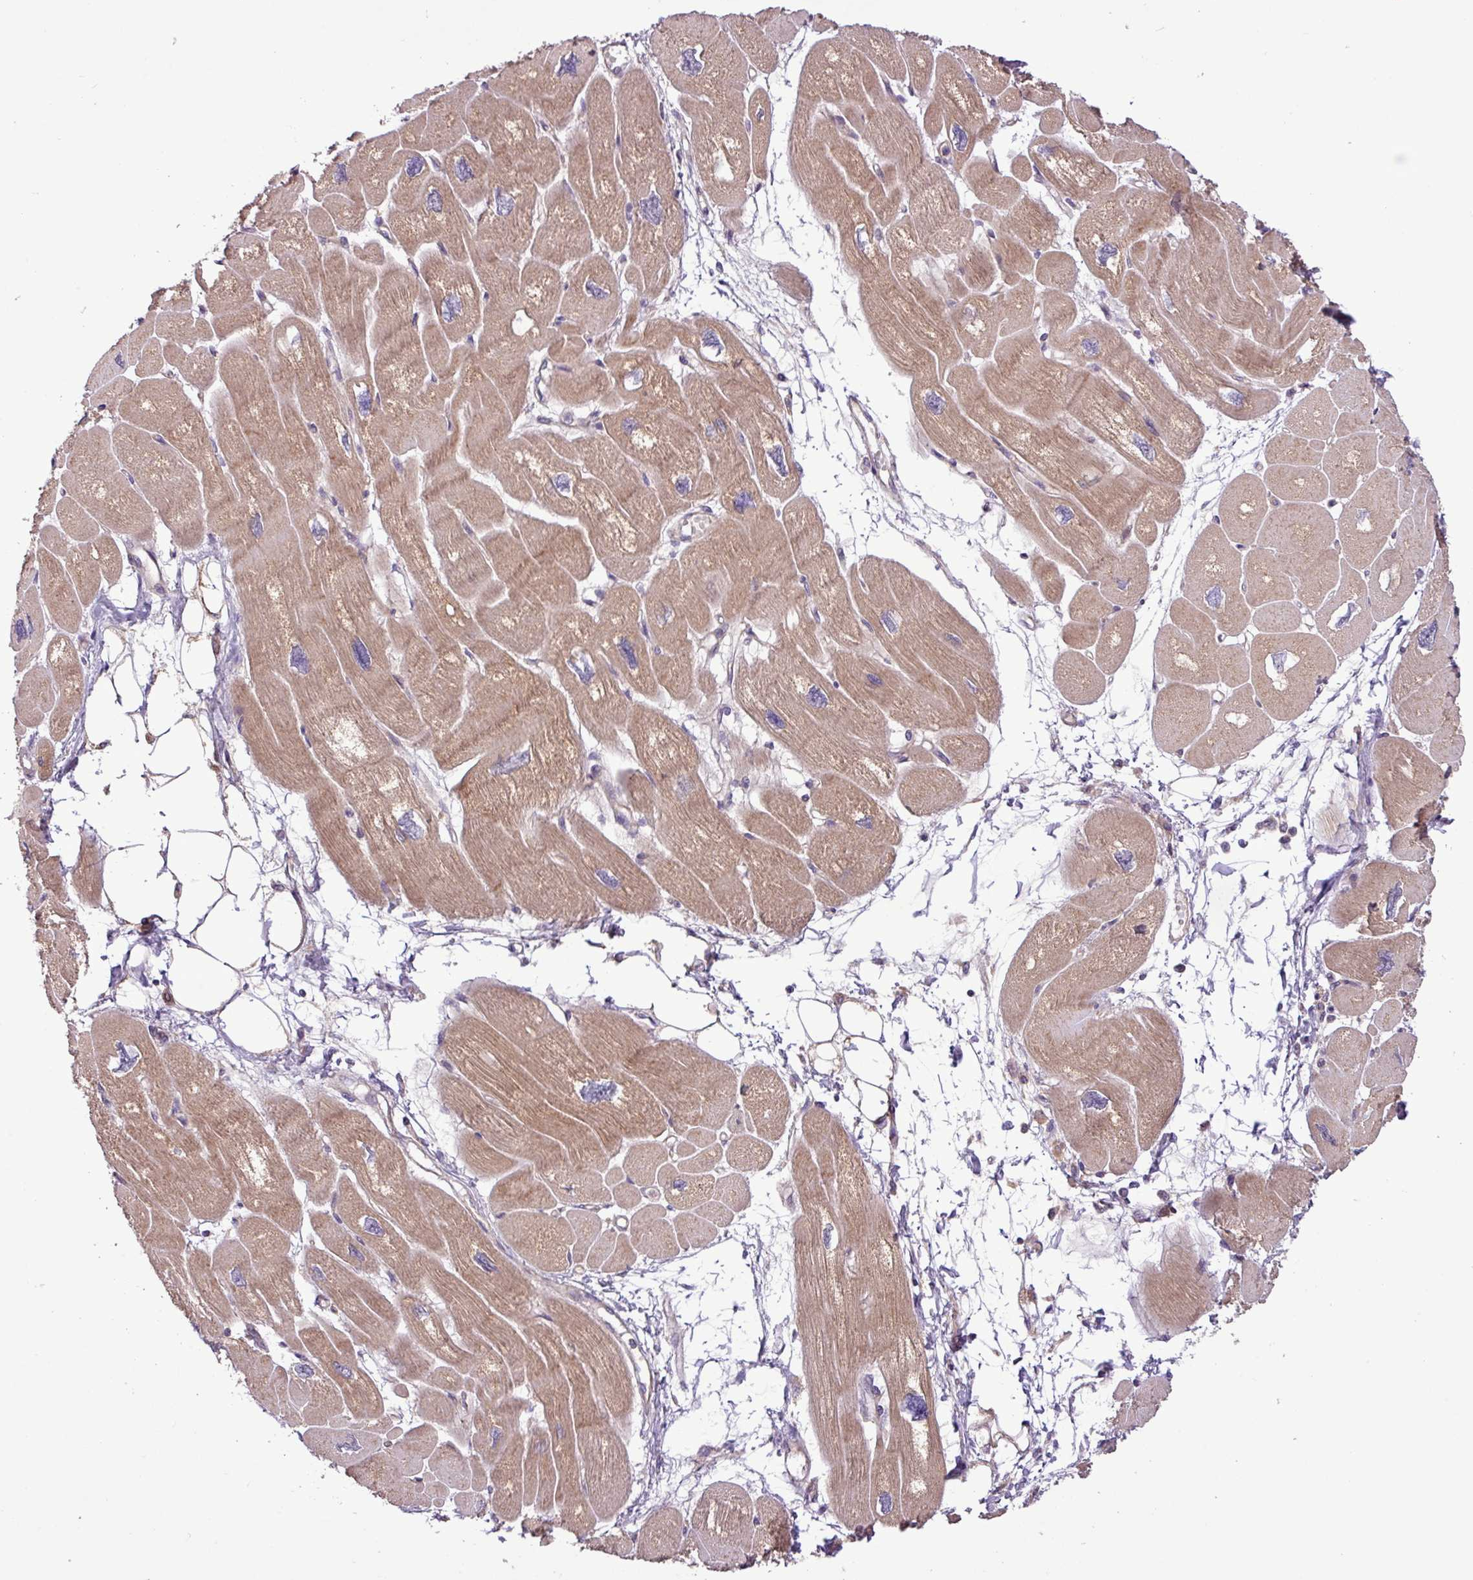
{"staining": {"intensity": "moderate", "quantity": ">75%", "location": "cytoplasmic/membranous"}, "tissue": "heart muscle", "cell_type": "Cardiomyocytes", "image_type": "normal", "snomed": [{"axis": "morphology", "description": "Normal tissue, NOS"}, {"axis": "topography", "description": "Heart"}], "caption": "DAB immunohistochemical staining of unremarkable heart muscle shows moderate cytoplasmic/membranous protein staining in about >75% of cardiomyocytes.", "gene": "TIMM10B", "patient": {"sex": "male", "age": 42}}